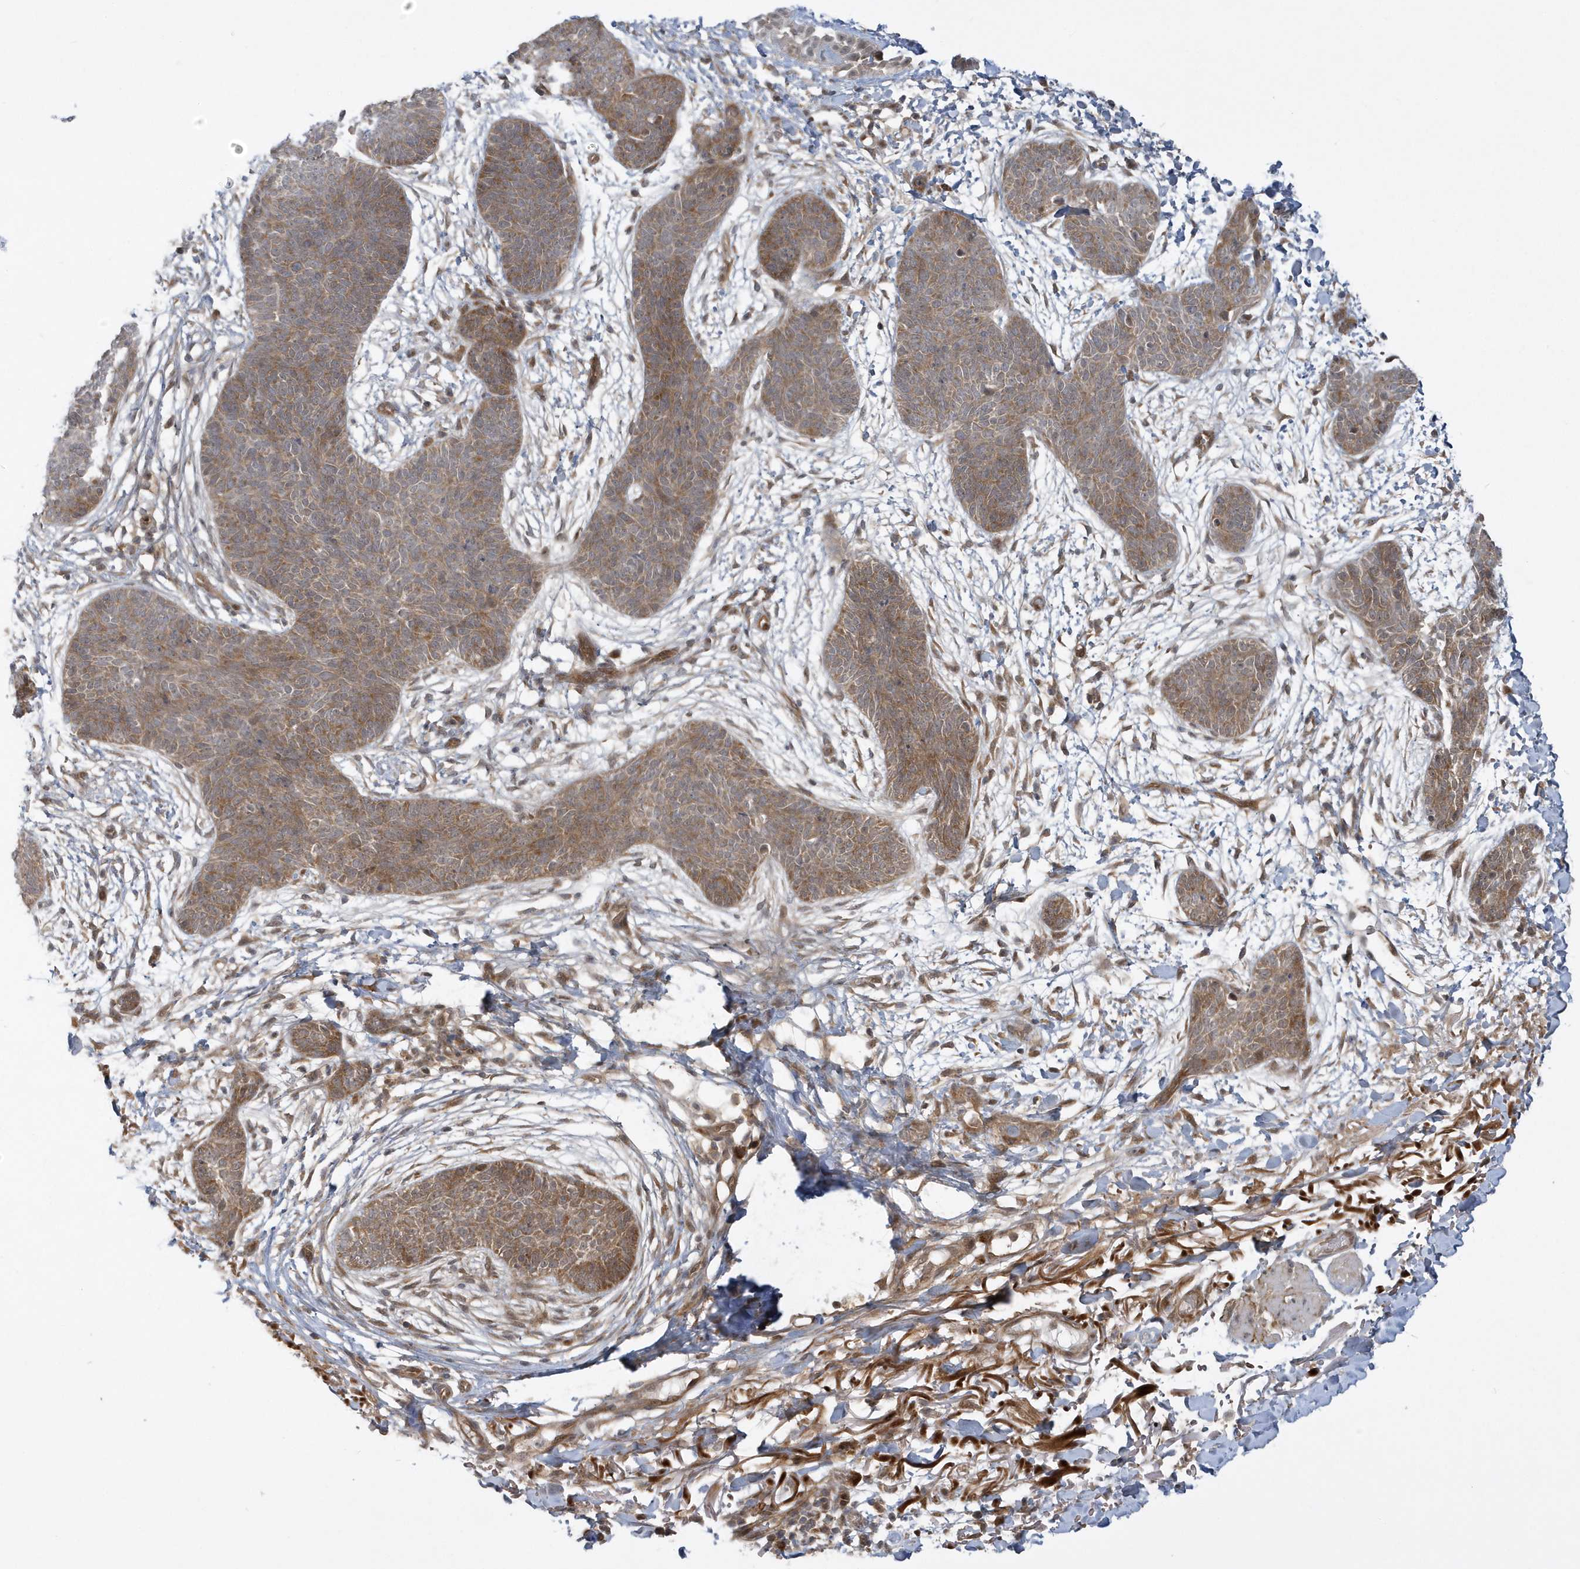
{"staining": {"intensity": "moderate", "quantity": "25%-75%", "location": "cytoplasmic/membranous"}, "tissue": "skin cancer", "cell_type": "Tumor cells", "image_type": "cancer", "snomed": [{"axis": "morphology", "description": "Basal cell carcinoma"}, {"axis": "topography", "description": "Skin"}], "caption": "Protein expression analysis of human skin basal cell carcinoma reveals moderate cytoplasmic/membranous positivity in about 25%-75% of tumor cells.", "gene": "ATG4A", "patient": {"sex": "male", "age": 85}}